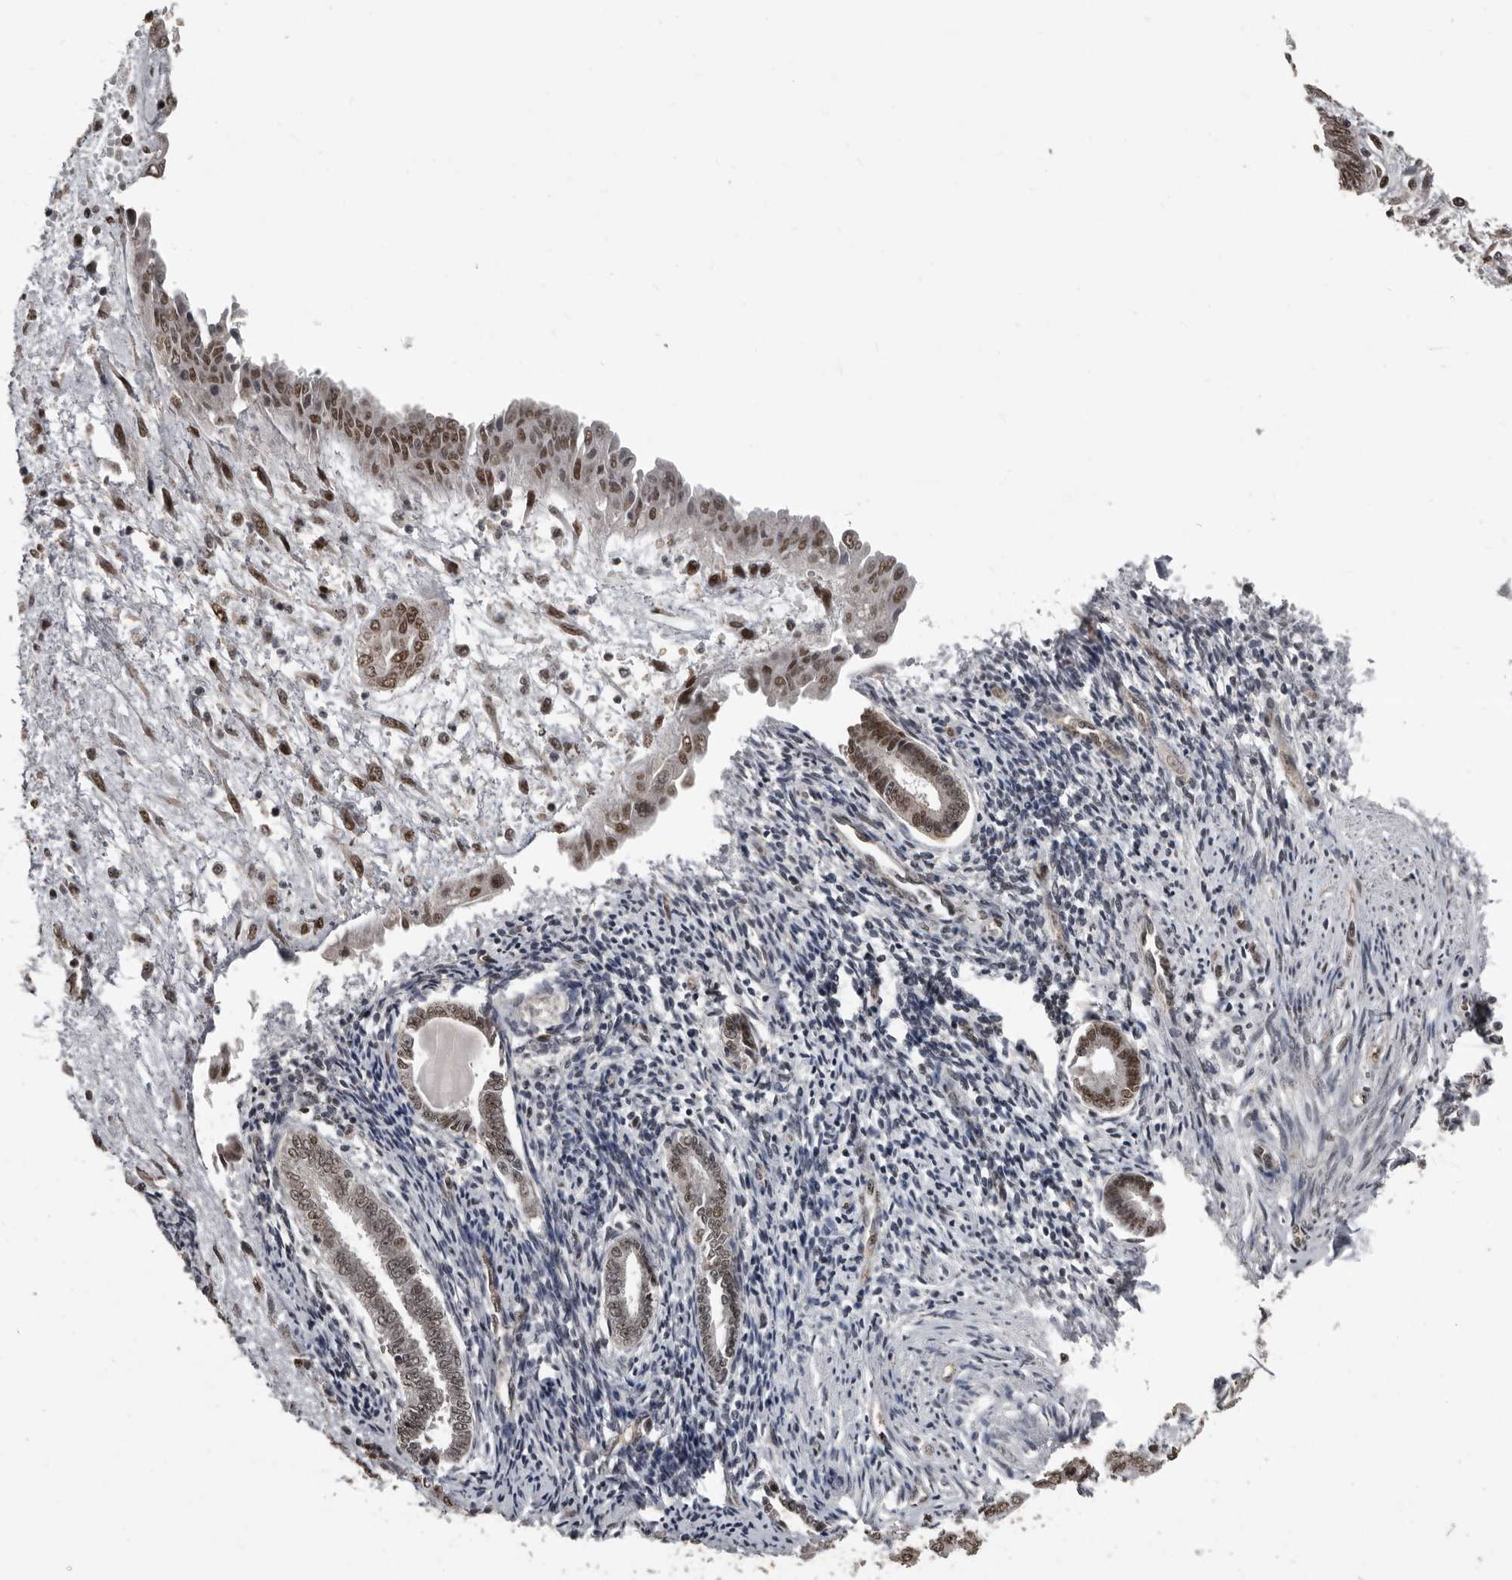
{"staining": {"intensity": "moderate", "quantity": ">75%", "location": "nuclear"}, "tissue": "endometrium", "cell_type": "Cells in endometrial stroma", "image_type": "normal", "snomed": [{"axis": "morphology", "description": "Normal tissue, NOS"}, {"axis": "topography", "description": "Endometrium"}], "caption": "Immunohistochemistry histopathology image of normal endometrium: human endometrium stained using IHC shows medium levels of moderate protein expression localized specifically in the nuclear of cells in endometrial stroma, appearing as a nuclear brown color.", "gene": "CHD1L", "patient": {"sex": "female", "age": 56}}